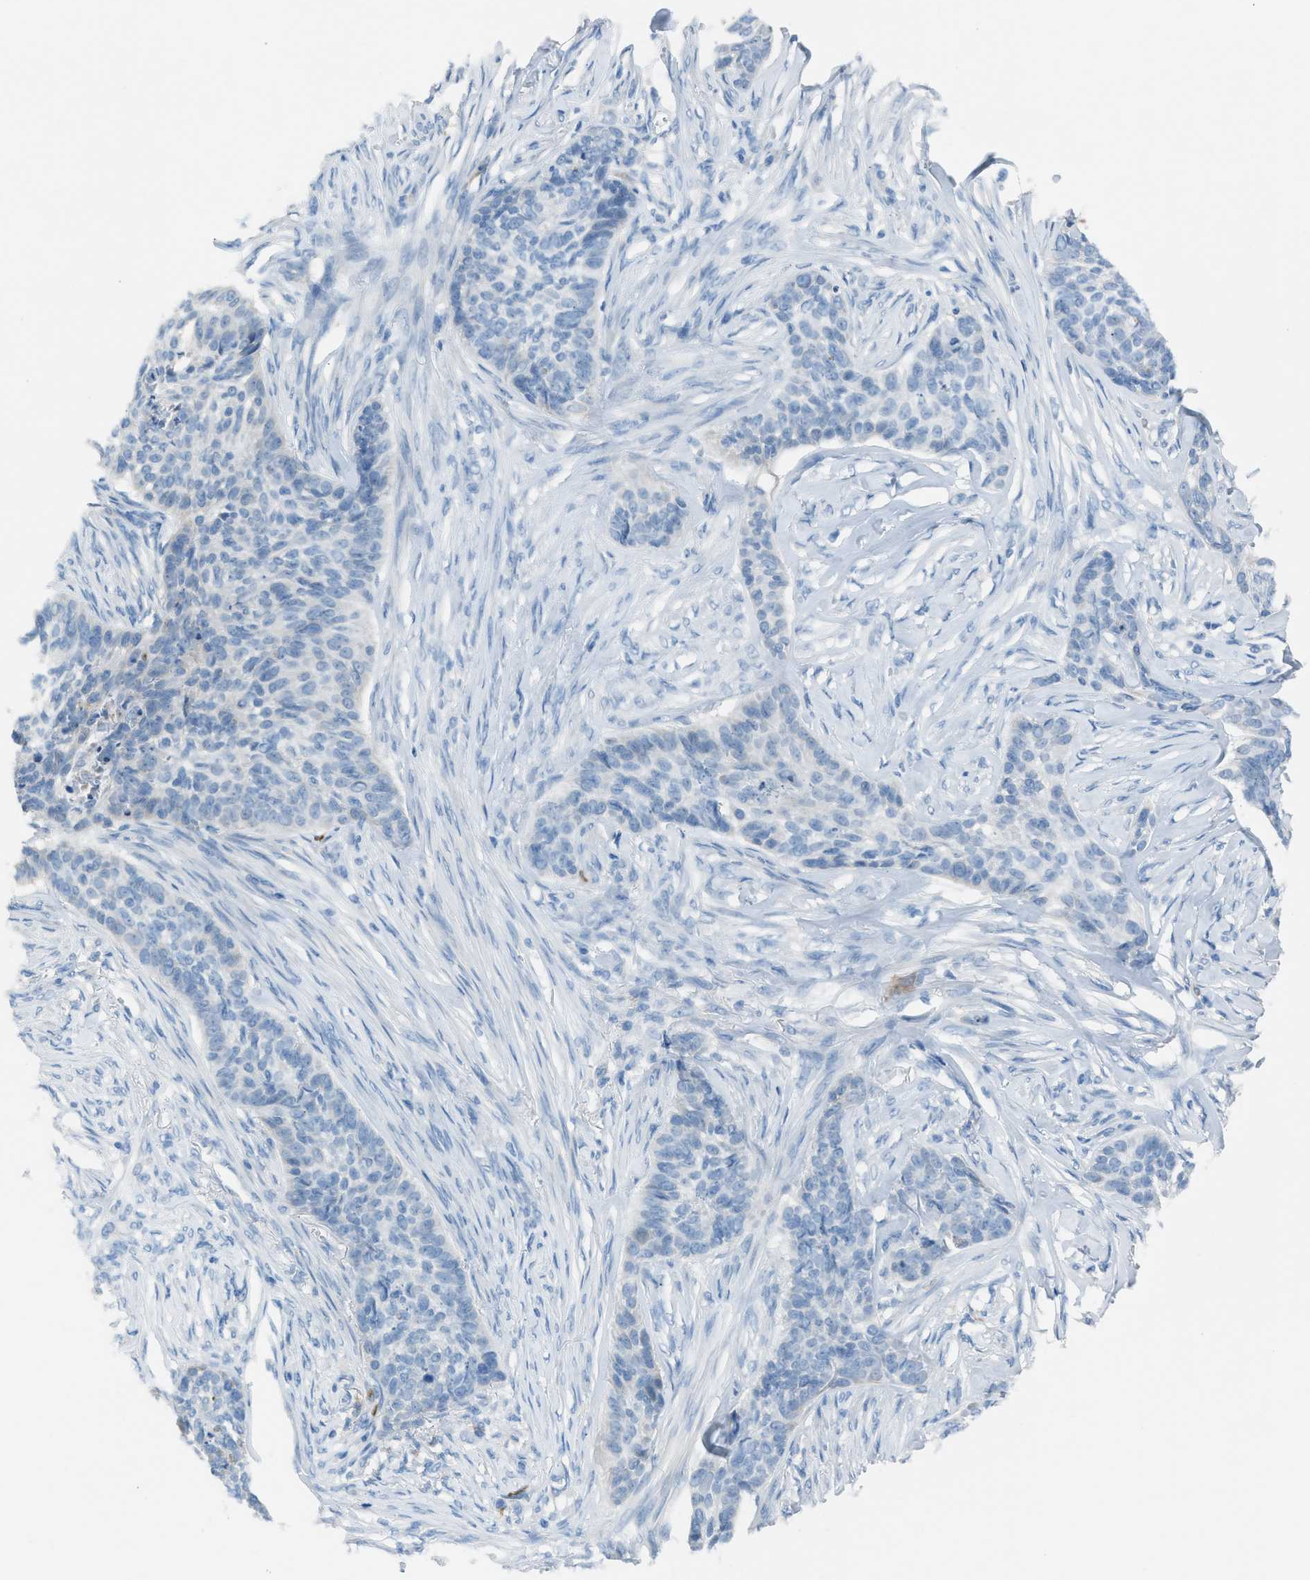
{"staining": {"intensity": "negative", "quantity": "none", "location": "none"}, "tissue": "skin cancer", "cell_type": "Tumor cells", "image_type": "cancer", "snomed": [{"axis": "morphology", "description": "Basal cell carcinoma"}, {"axis": "topography", "description": "Skin"}], "caption": "This is an immunohistochemistry (IHC) image of human skin basal cell carcinoma. There is no staining in tumor cells.", "gene": "CLEC10A", "patient": {"sex": "male", "age": 85}}